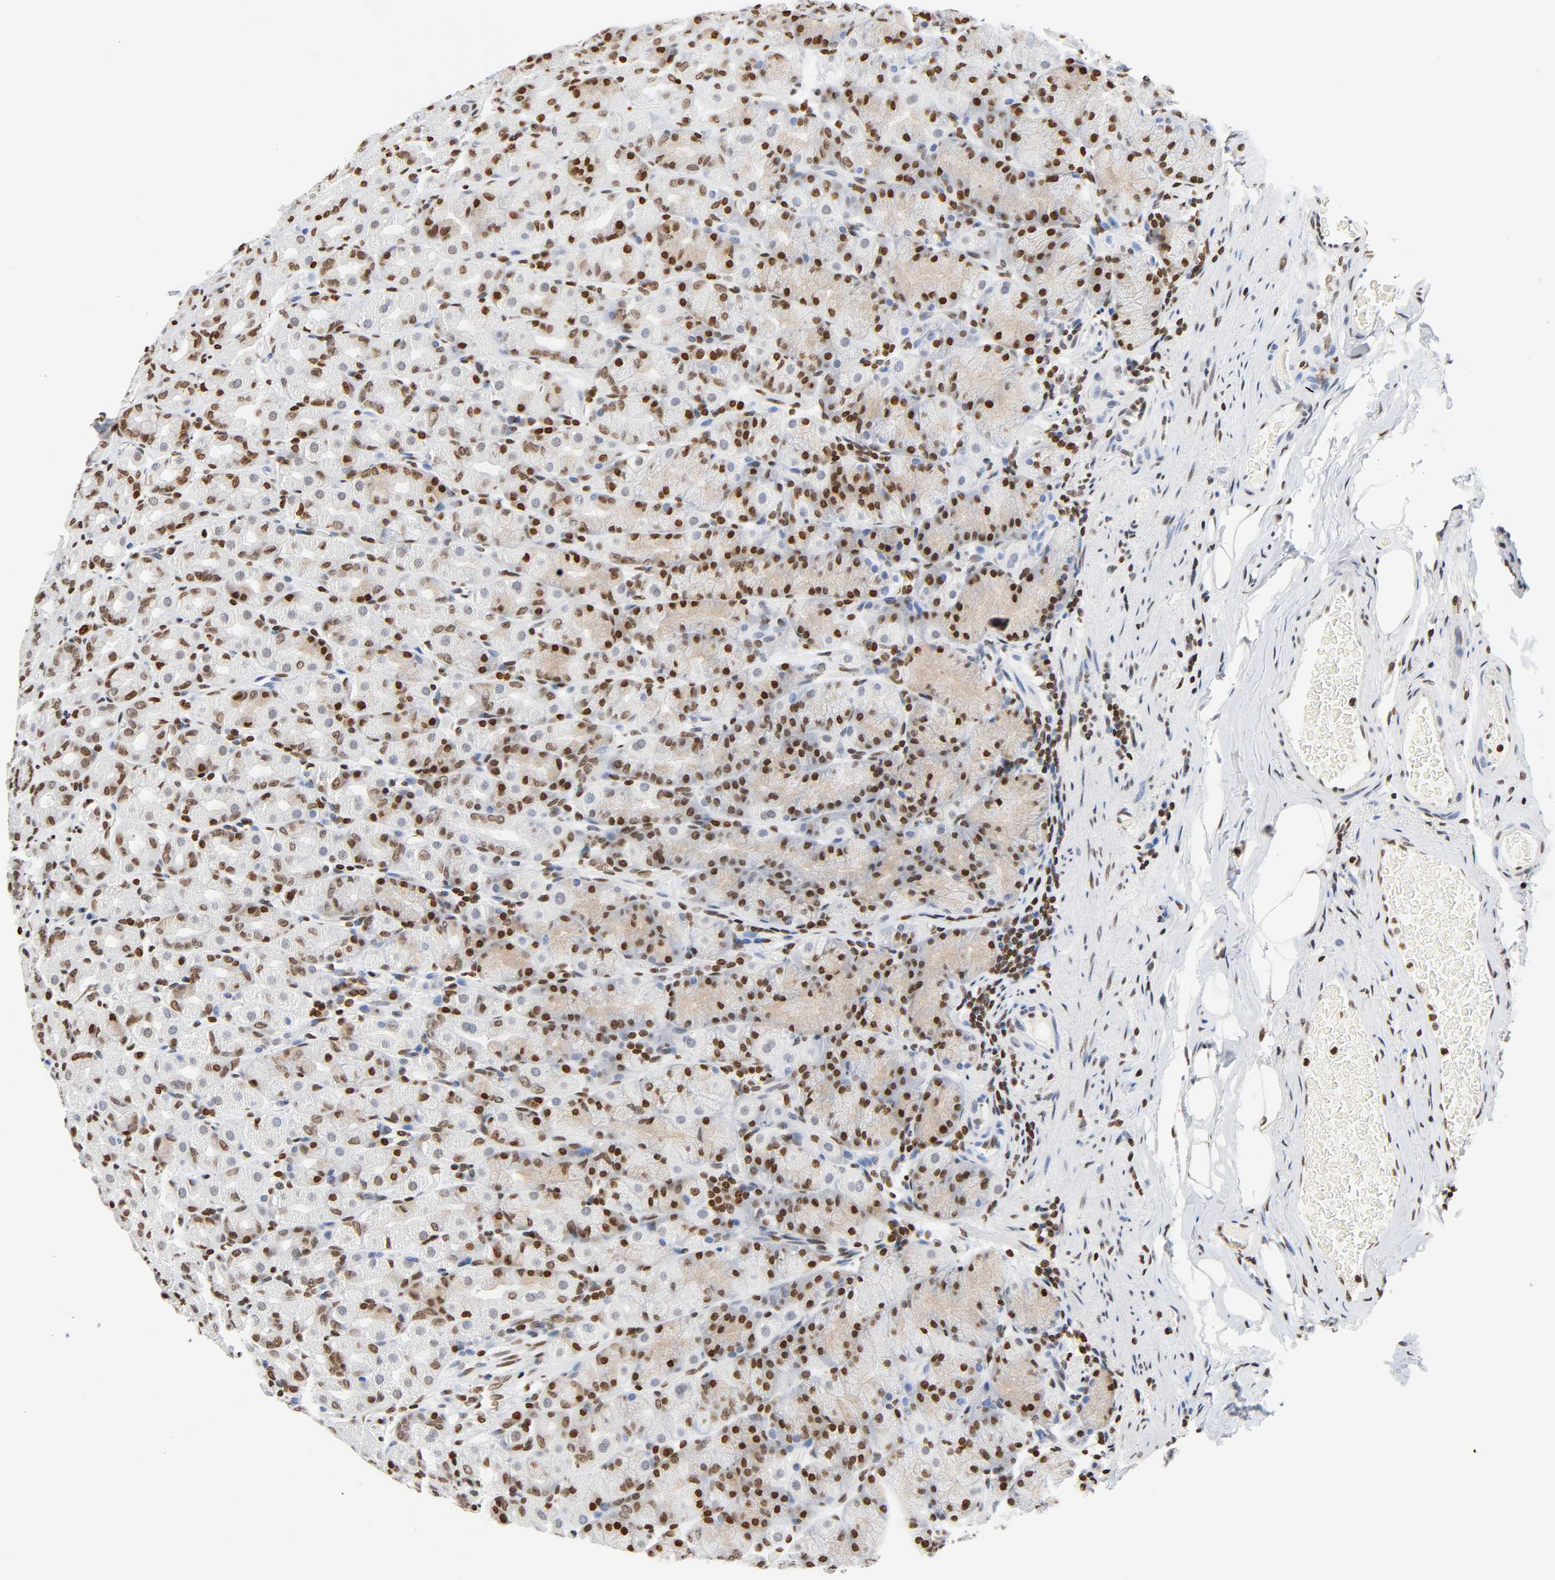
{"staining": {"intensity": "strong", "quantity": ">75%", "location": "cytoplasmic/membranous,nuclear"}, "tissue": "stomach", "cell_type": "Glandular cells", "image_type": "normal", "snomed": [{"axis": "morphology", "description": "Normal tissue, NOS"}, {"axis": "topography", "description": "Stomach, upper"}], "caption": "Protein expression analysis of normal stomach exhibits strong cytoplasmic/membranous,nuclear staining in about >75% of glandular cells. The staining was performed using DAB (3,3'-diaminobenzidine), with brown indicating positive protein expression. Nuclei are stained blue with hematoxylin.", "gene": "HOXA6", "patient": {"sex": "male", "age": 68}}